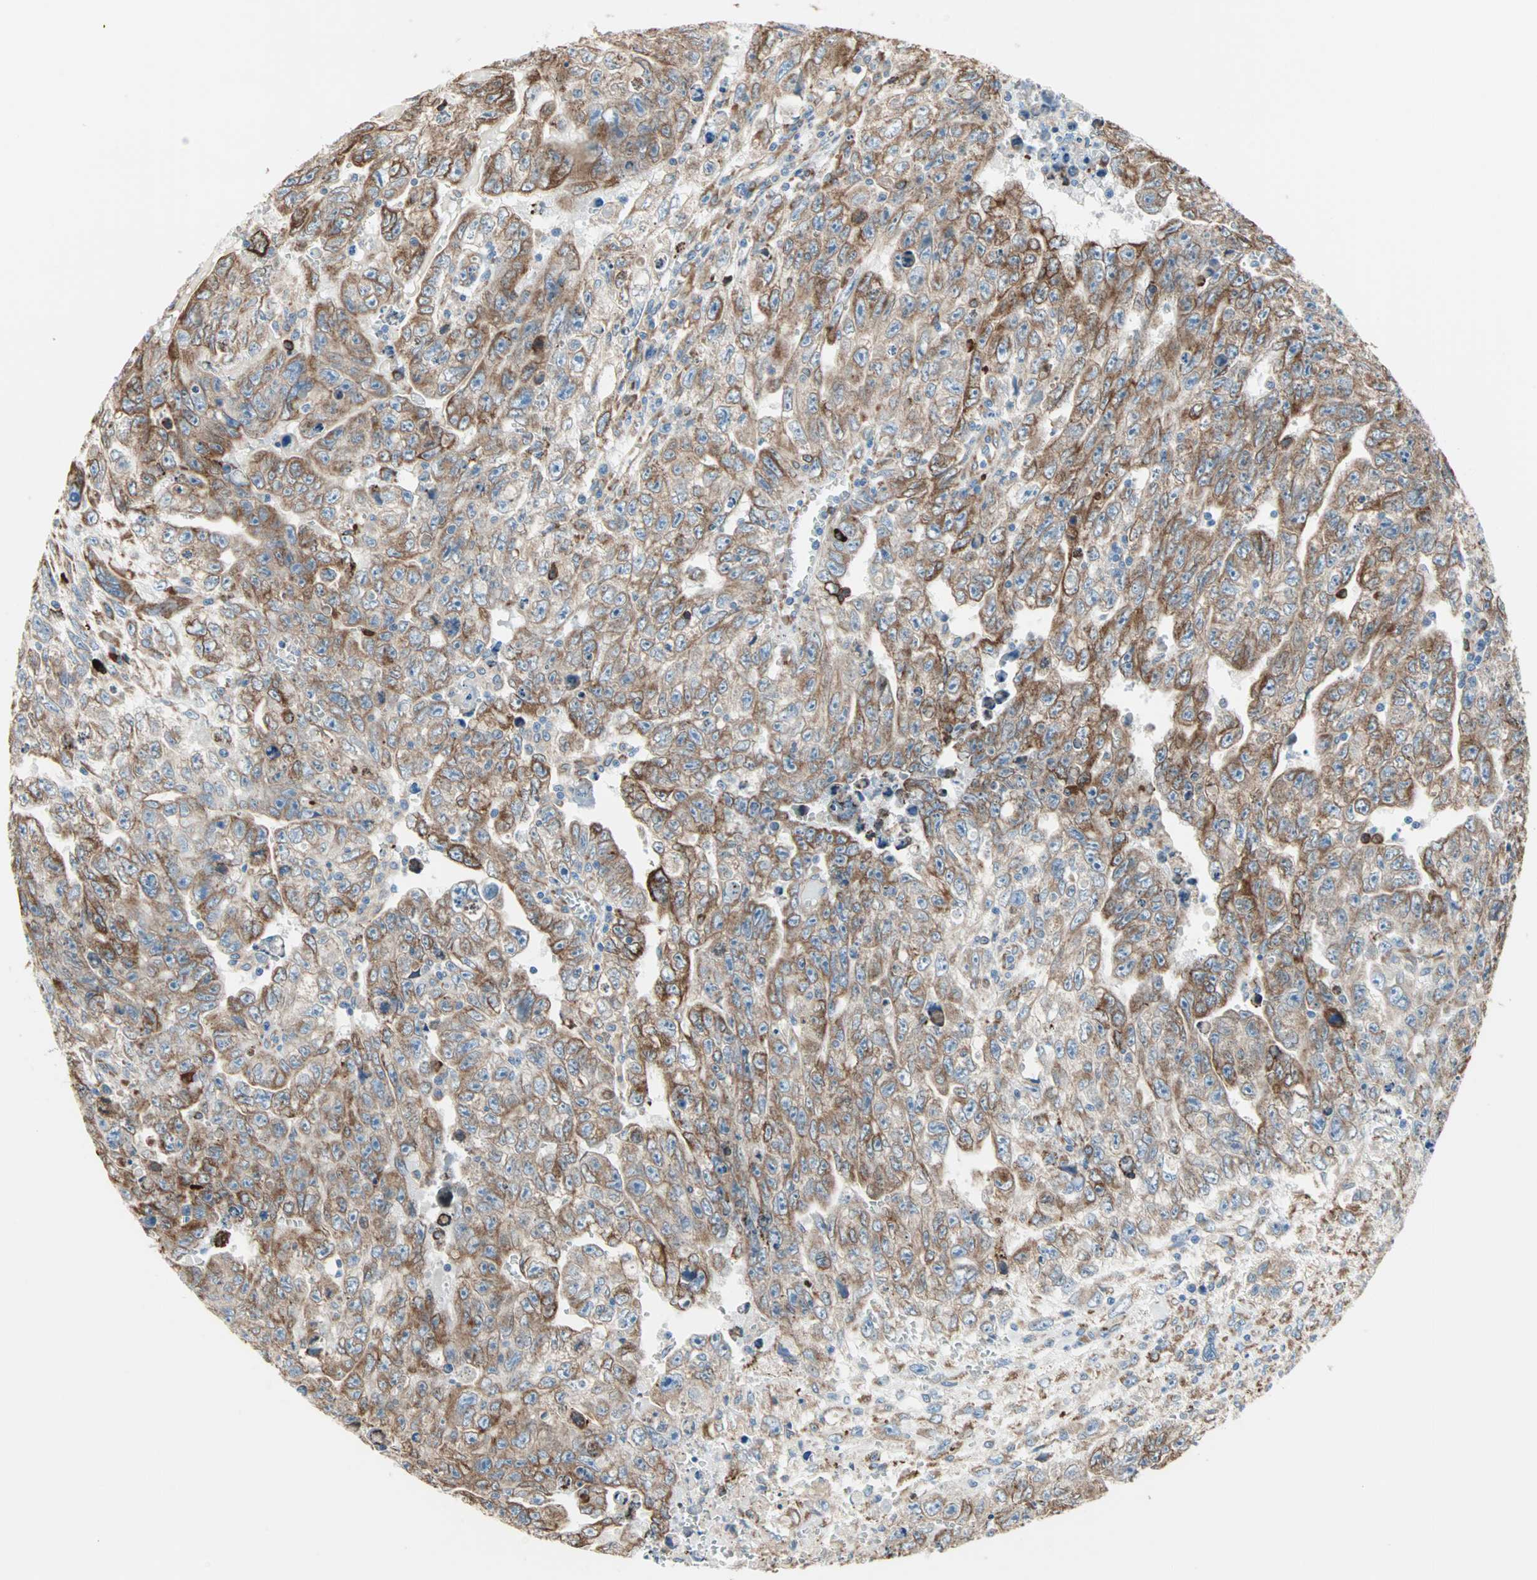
{"staining": {"intensity": "strong", "quantity": ">75%", "location": "cytoplasmic/membranous"}, "tissue": "testis cancer", "cell_type": "Tumor cells", "image_type": "cancer", "snomed": [{"axis": "morphology", "description": "Carcinoma, Embryonal, NOS"}, {"axis": "topography", "description": "Testis"}], "caption": "Tumor cells display strong cytoplasmic/membranous staining in approximately >75% of cells in embryonal carcinoma (testis).", "gene": "PLCXD1", "patient": {"sex": "male", "age": 28}}